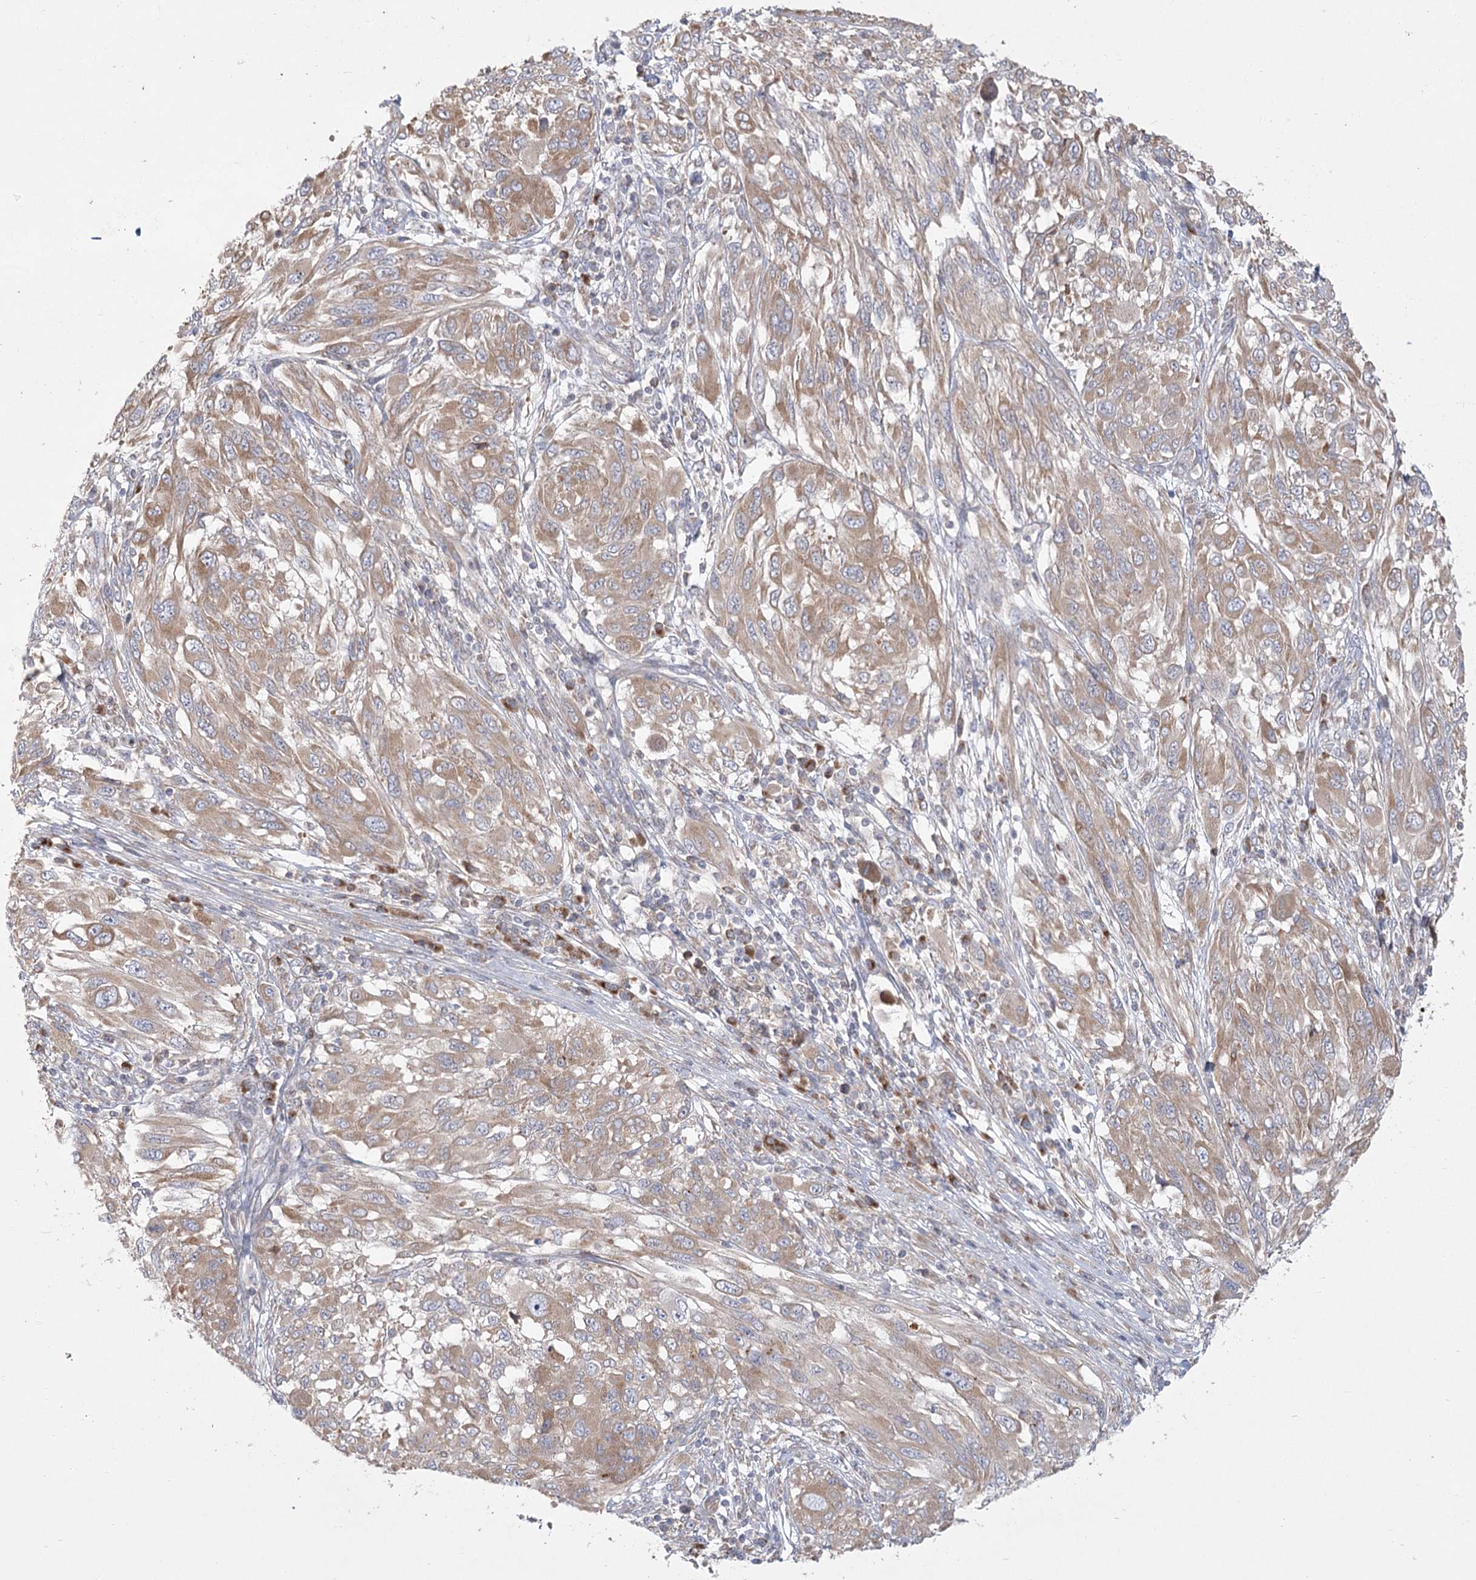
{"staining": {"intensity": "weak", "quantity": ">75%", "location": "cytoplasmic/membranous"}, "tissue": "melanoma", "cell_type": "Tumor cells", "image_type": "cancer", "snomed": [{"axis": "morphology", "description": "Malignant melanoma, NOS"}, {"axis": "topography", "description": "Skin"}], "caption": "Brown immunohistochemical staining in melanoma exhibits weak cytoplasmic/membranous positivity in approximately >75% of tumor cells.", "gene": "CNTLN", "patient": {"sex": "female", "age": 91}}